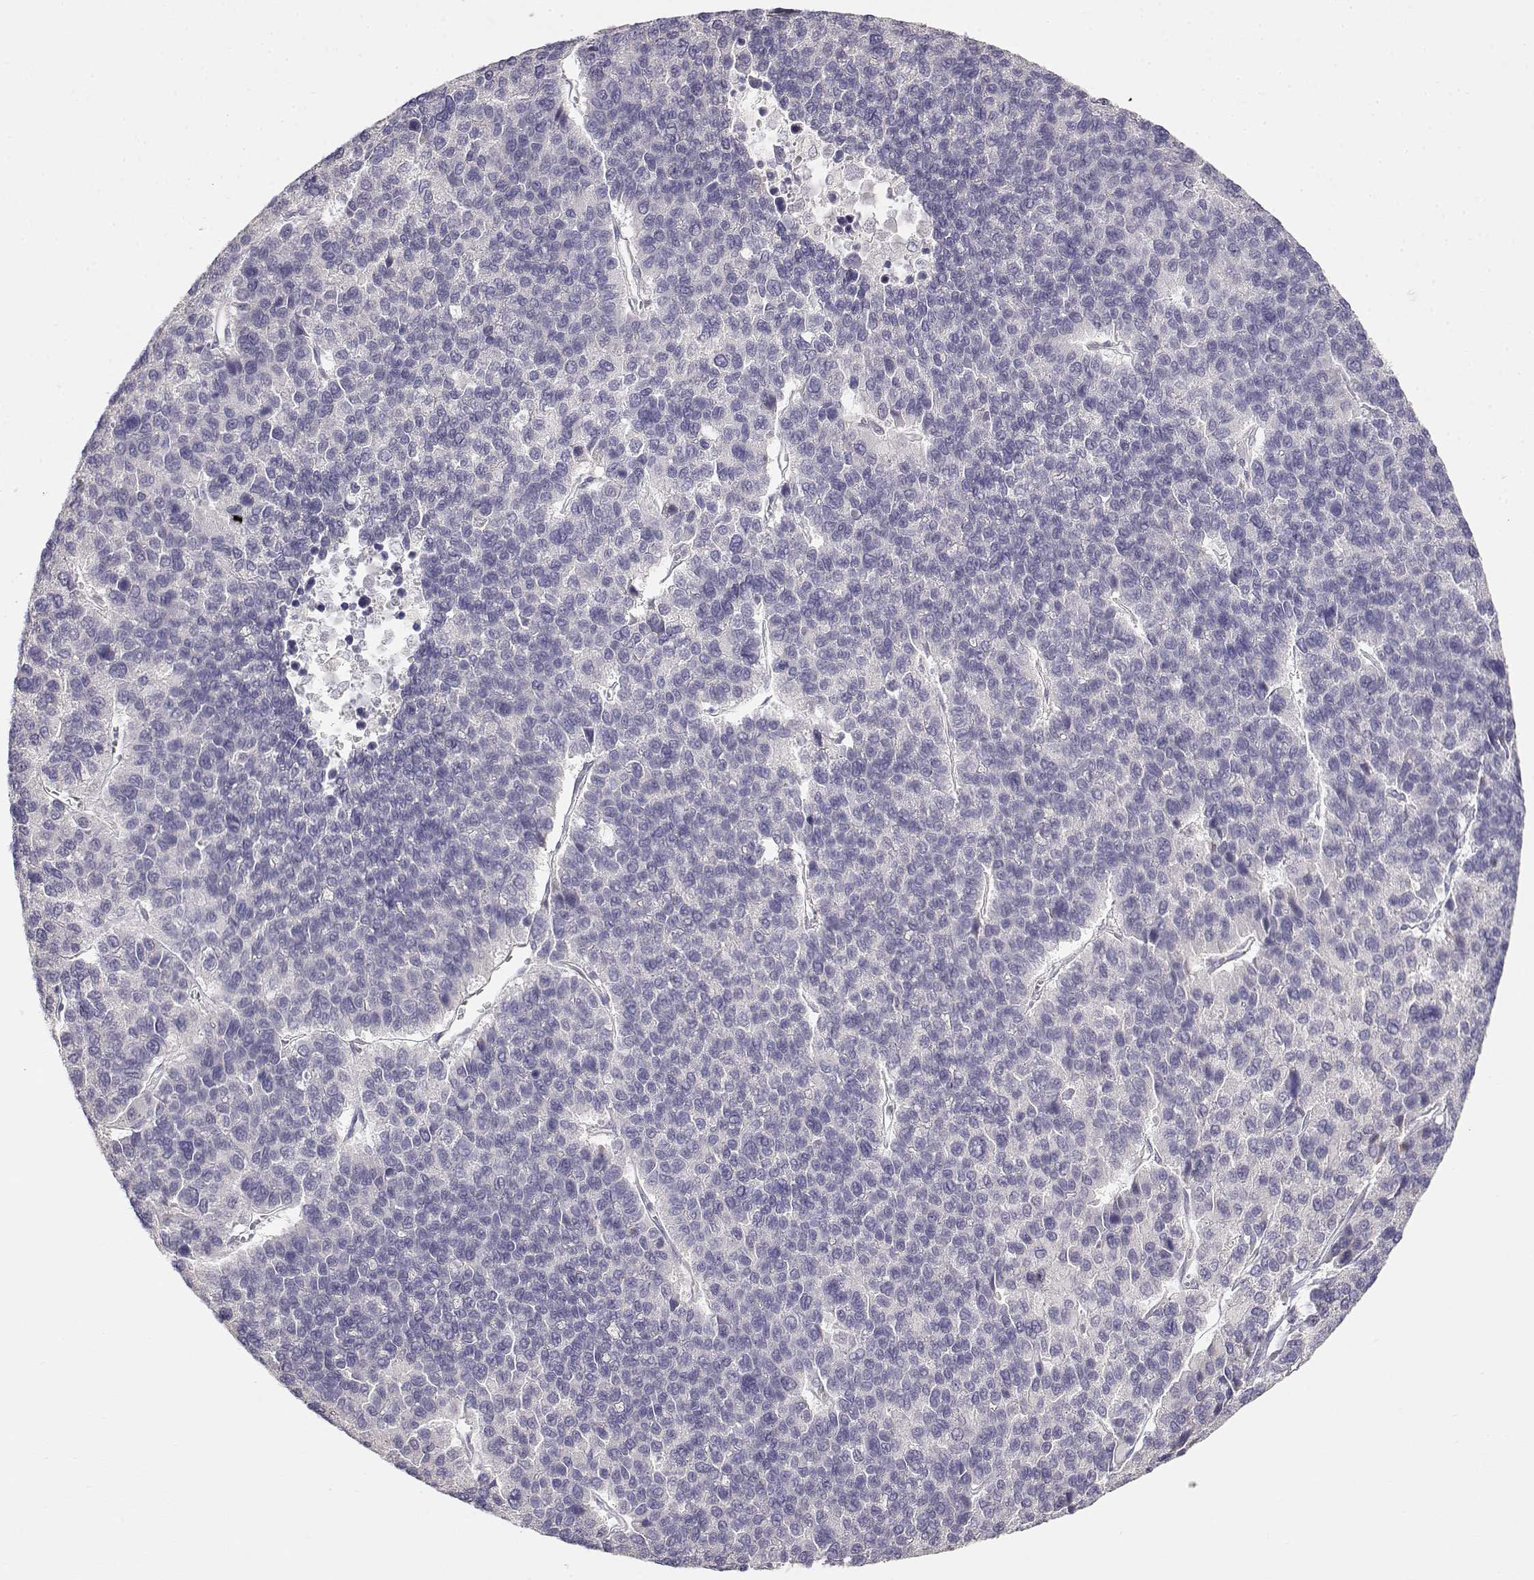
{"staining": {"intensity": "negative", "quantity": "none", "location": "none"}, "tissue": "liver cancer", "cell_type": "Tumor cells", "image_type": "cancer", "snomed": [{"axis": "morphology", "description": "Carcinoma, Hepatocellular, NOS"}, {"axis": "topography", "description": "Liver"}], "caption": "Hepatocellular carcinoma (liver) was stained to show a protein in brown. There is no significant expression in tumor cells.", "gene": "EAF2", "patient": {"sex": "female", "age": 41}}